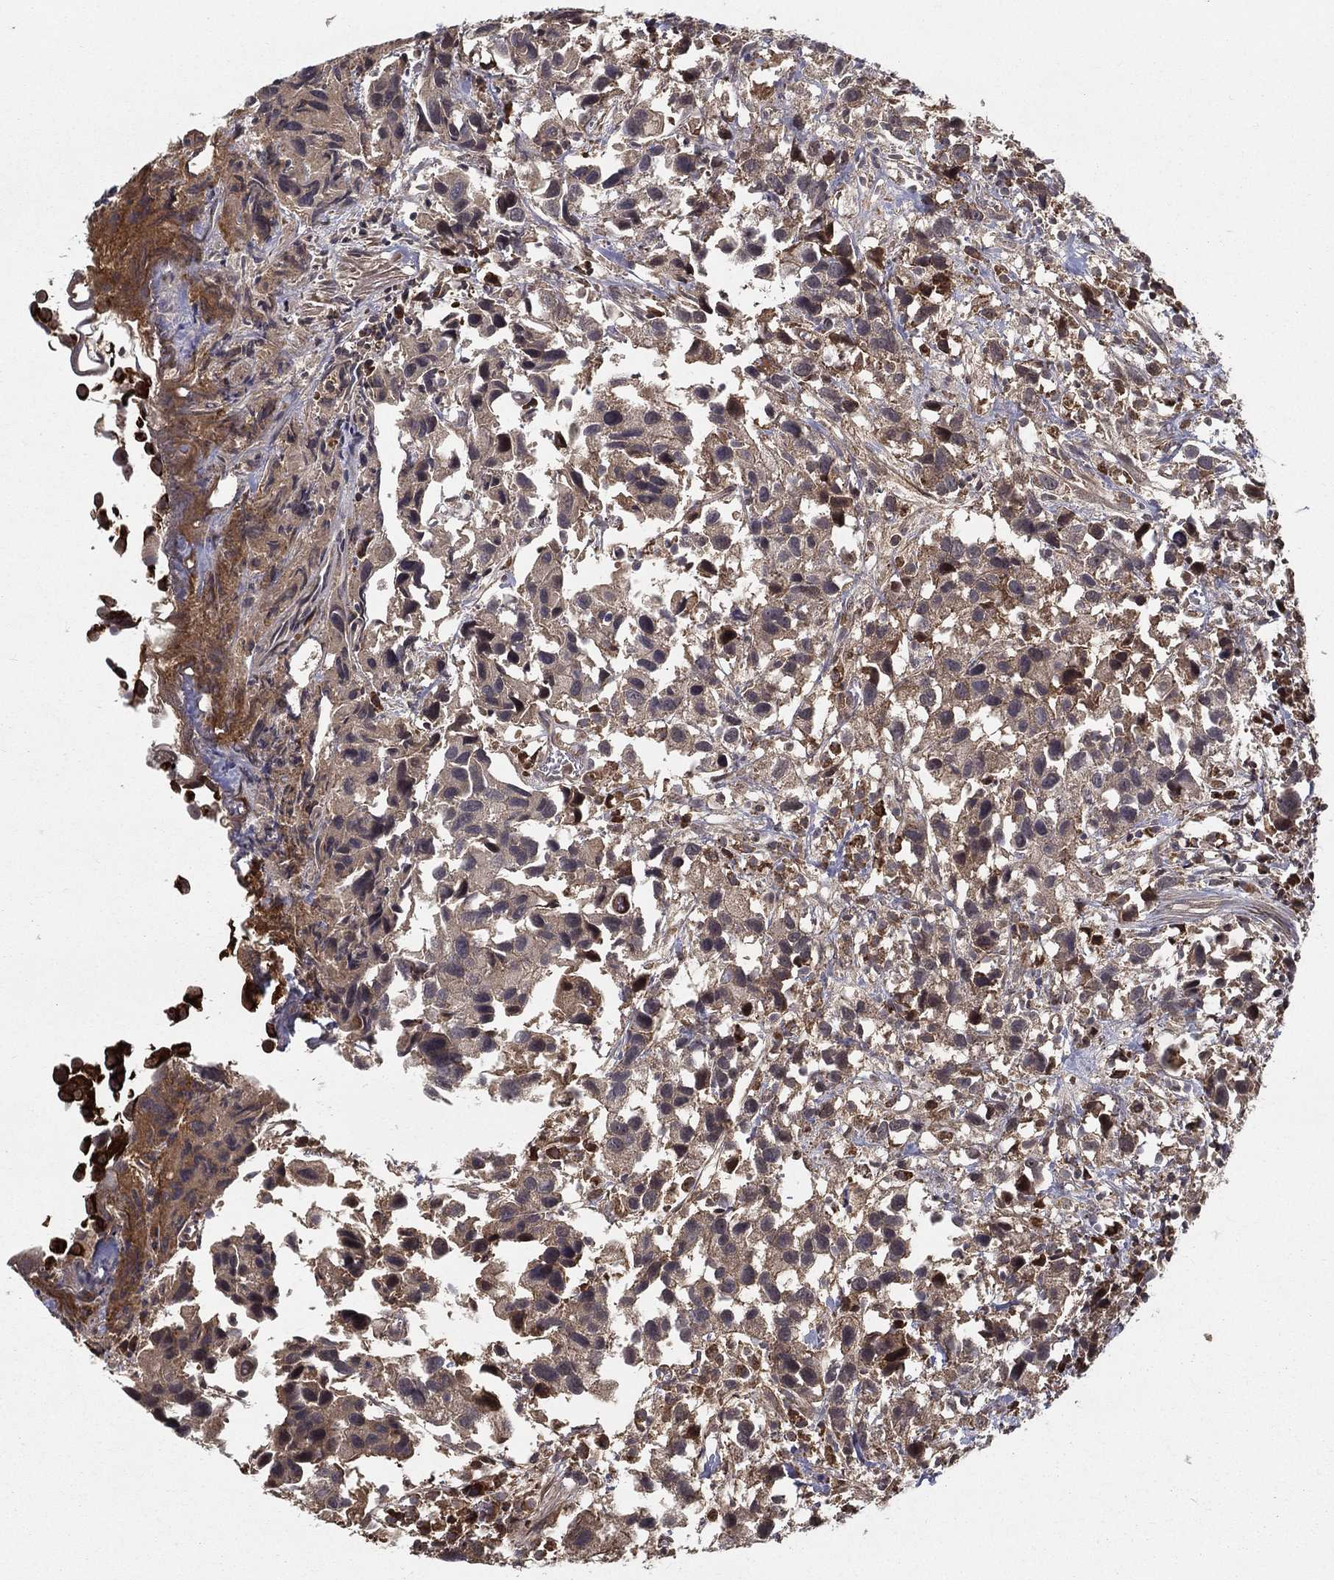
{"staining": {"intensity": "moderate", "quantity": "<25%", "location": "cytoplasmic/membranous"}, "tissue": "urothelial cancer", "cell_type": "Tumor cells", "image_type": "cancer", "snomed": [{"axis": "morphology", "description": "Urothelial carcinoma, High grade"}, {"axis": "topography", "description": "Urinary bladder"}], "caption": "Urothelial cancer stained with a protein marker shows moderate staining in tumor cells.", "gene": "SLC6A6", "patient": {"sex": "male", "age": 79}}